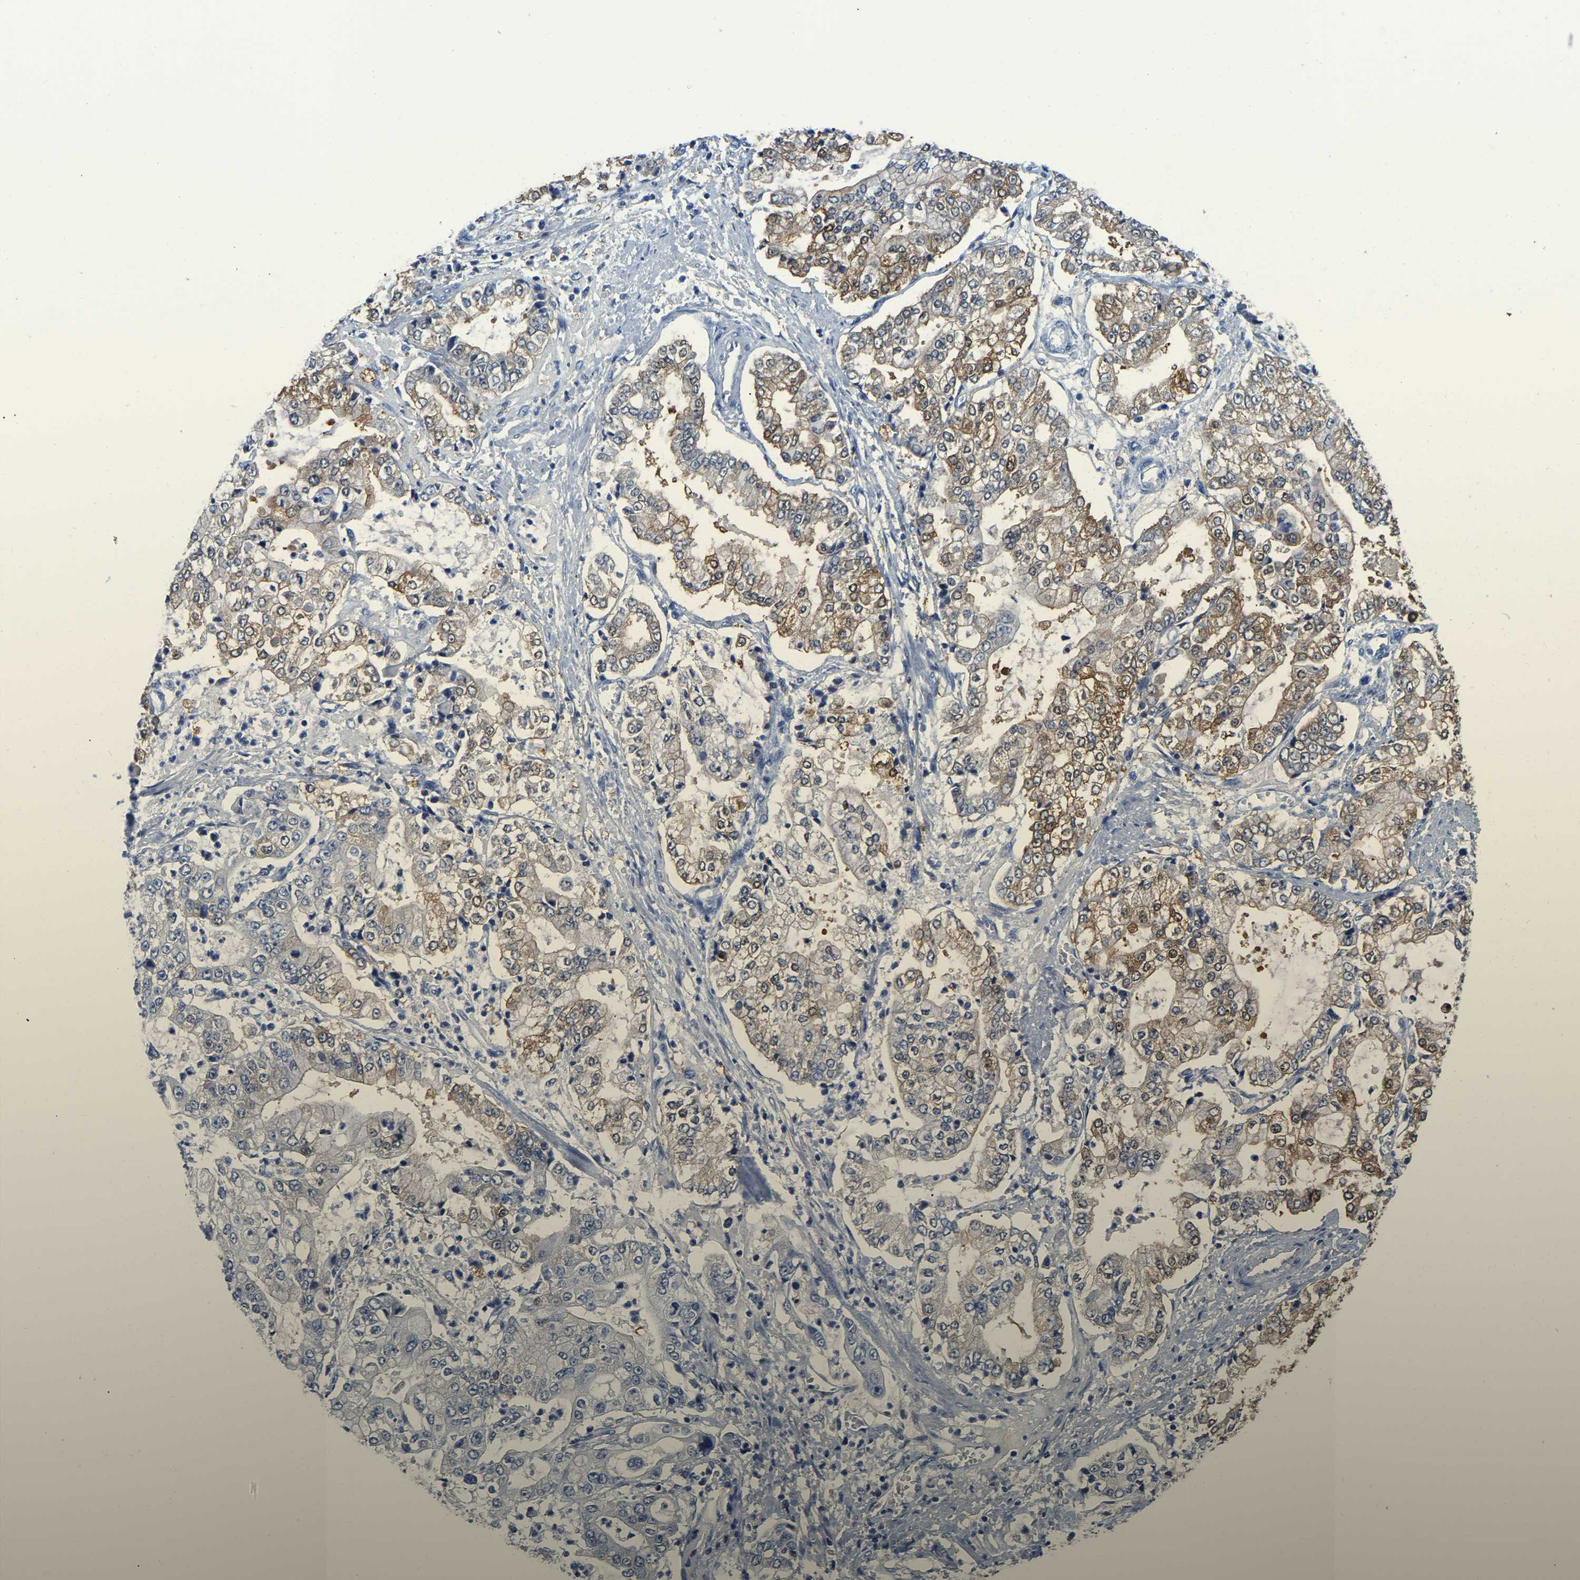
{"staining": {"intensity": "moderate", "quantity": ">75%", "location": "cytoplasmic/membranous"}, "tissue": "stomach cancer", "cell_type": "Tumor cells", "image_type": "cancer", "snomed": [{"axis": "morphology", "description": "Adenocarcinoma, NOS"}, {"axis": "topography", "description": "Stomach"}], "caption": "Stomach cancer (adenocarcinoma) stained with immunohistochemistry demonstrates moderate cytoplasmic/membranous positivity in approximately >75% of tumor cells.", "gene": "ZDHHC13", "patient": {"sex": "male", "age": 76}}